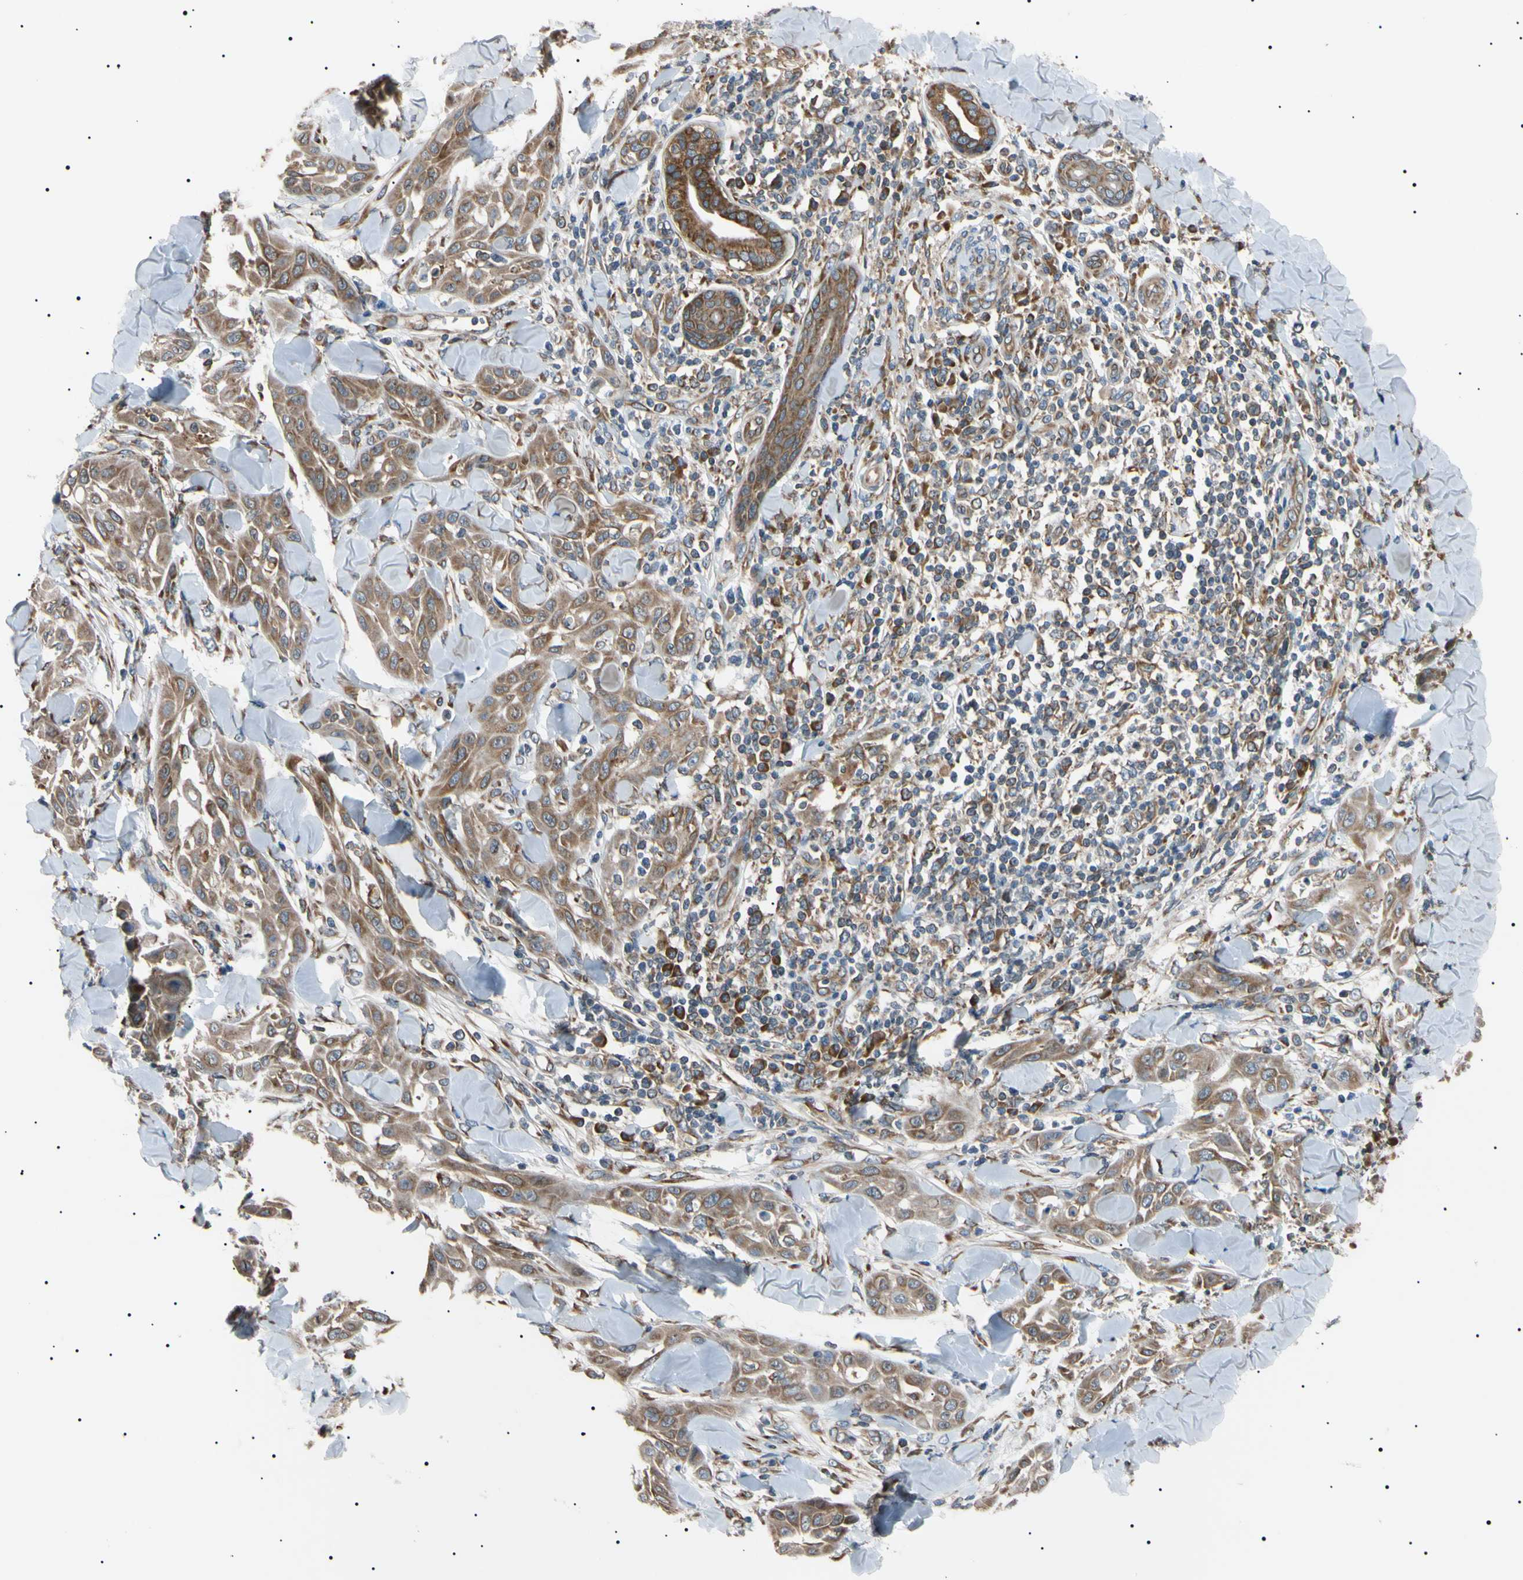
{"staining": {"intensity": "moderate", "quantity": ">75%", "location": "cytoplasmic/membranous"}, "tissue": "skin cancer", "cell_type": "Tumor cells", "image_type": "cancer", "snomed": [{"axis": "morphology", "description": "Squamous cell carcinoma, NOS"}, {"axis": "topography", "description": "Skin"}], "caption": "Brown immunohistochemical staining in skin cancer shows moderate cytoplasmic/membranous expression in approximately >75% of tumor cells. (DAB IHC, brown staining for protein, blue staining for nuclei).", "gene": "VAPA", "patient": {"sex": "male", "age": 24}}